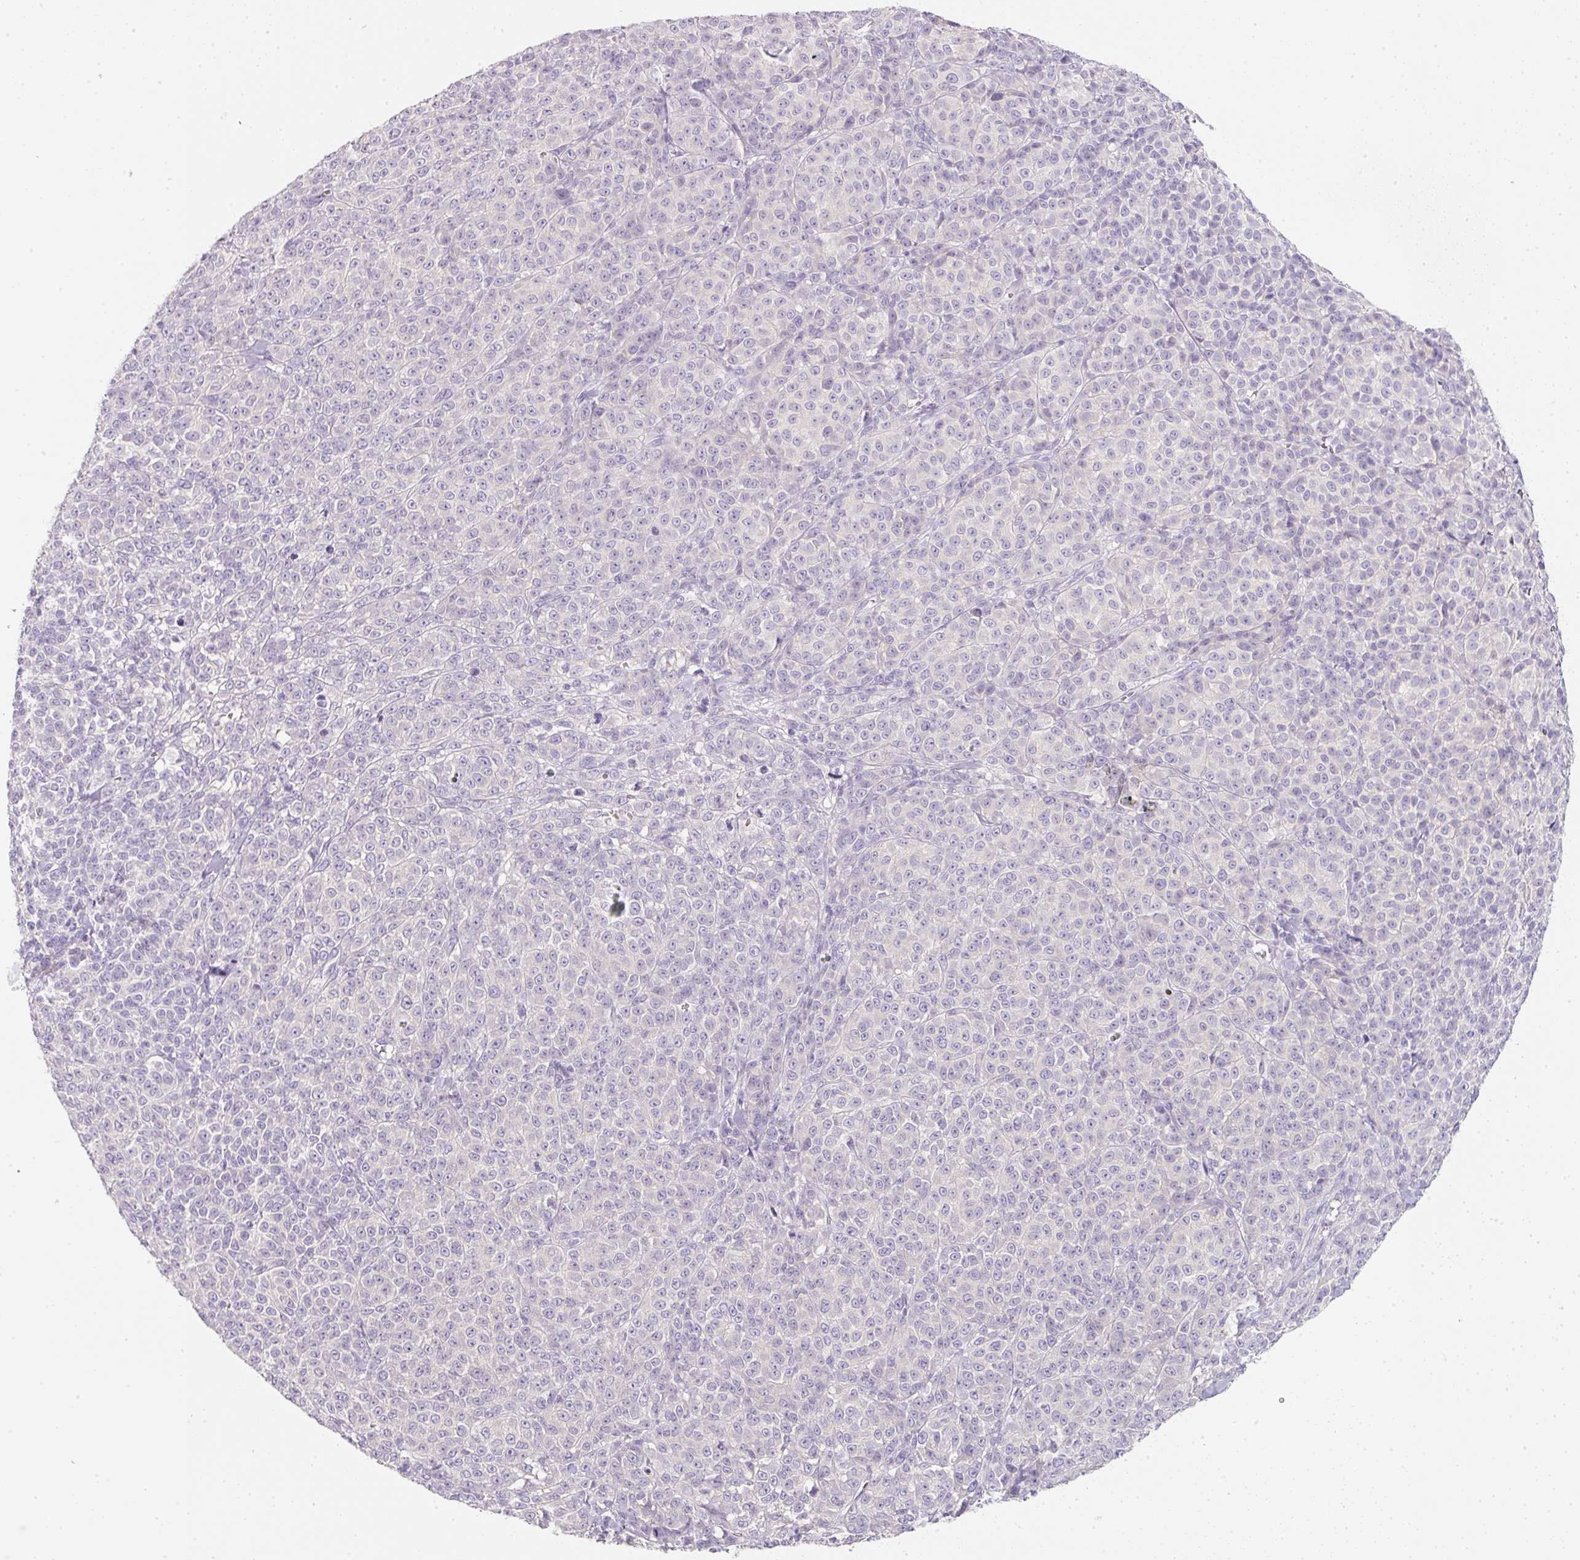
{"staining": {"intensity": "negative", "quantity": "none", "location": "none"}, "tissue": "melanoma", "cell_type": "Tumor cells", "image_type": "cancer", "snomed": [{"axis": "morphology", "description": "Normal tissue, NOS"}, {"axis": "morphology", "description": "Malignant melanoma, NOS"}, {"axis": "topography", "description": "Skin"}], "caption": "Tumor cells show no significant staining in melanoma.", "gene": "SLC2A2", "patient": {"sex": "female", "age": 34}}